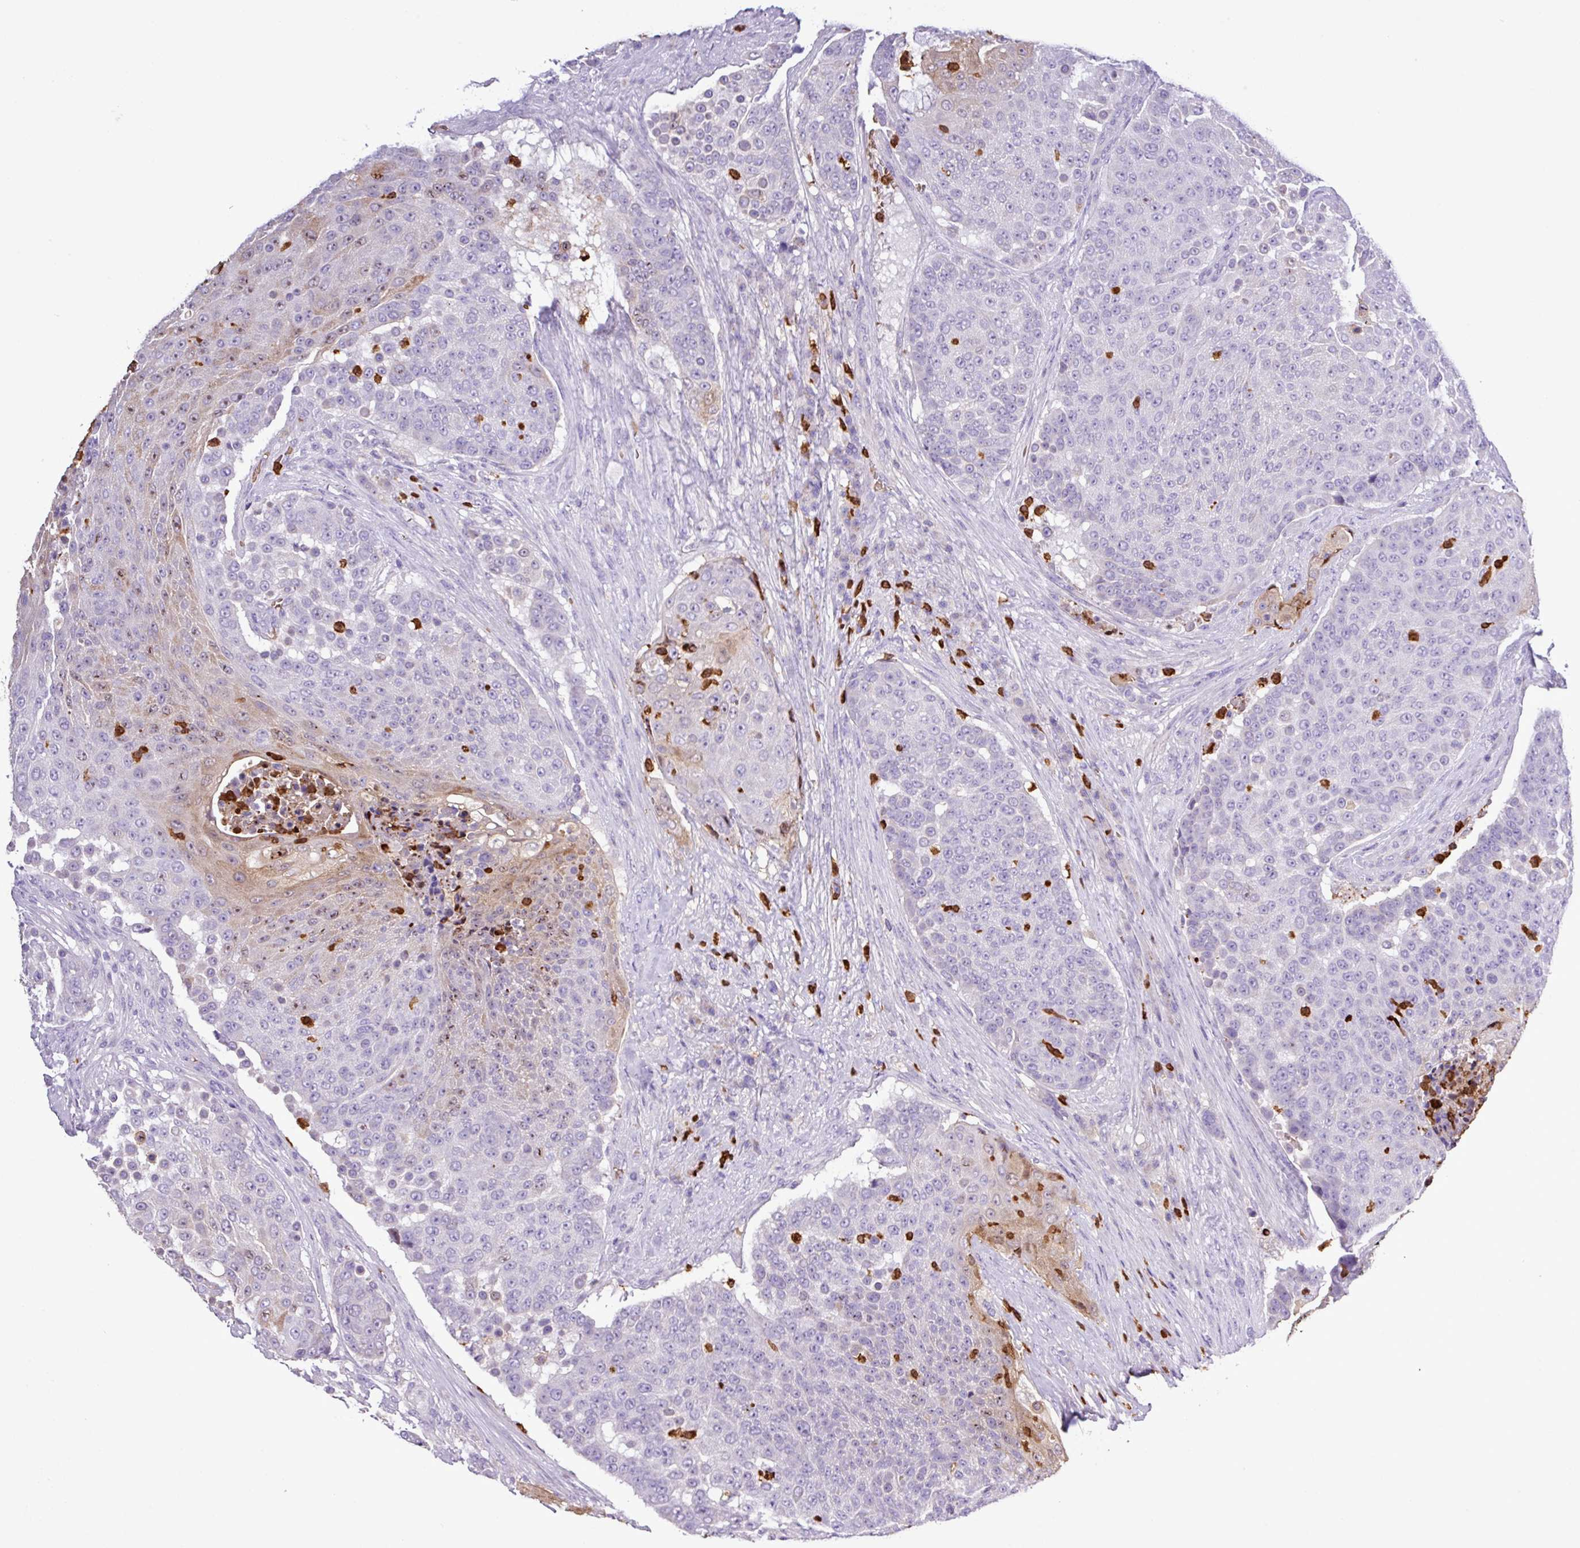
{"staining": {"intensity": "weak", "quantity": "<25%", "location": "cytoplasmic/membranous"}, "tissue": "urothelial cancer", "cell_type": "Tumor cells", "image_type": "cancer", "snomed": [{"axis": "morphology", "description": "Urothelial carcinoma, High grade"}, {"axis": "topography", "description": "Urinary bladder"}], "caption": "Immunohistochemical staining of urothelial cancer displays no significant staining in tumor cells.", "gene": "MGAT4B", "patient": {"sex": "female", "age": 63}}